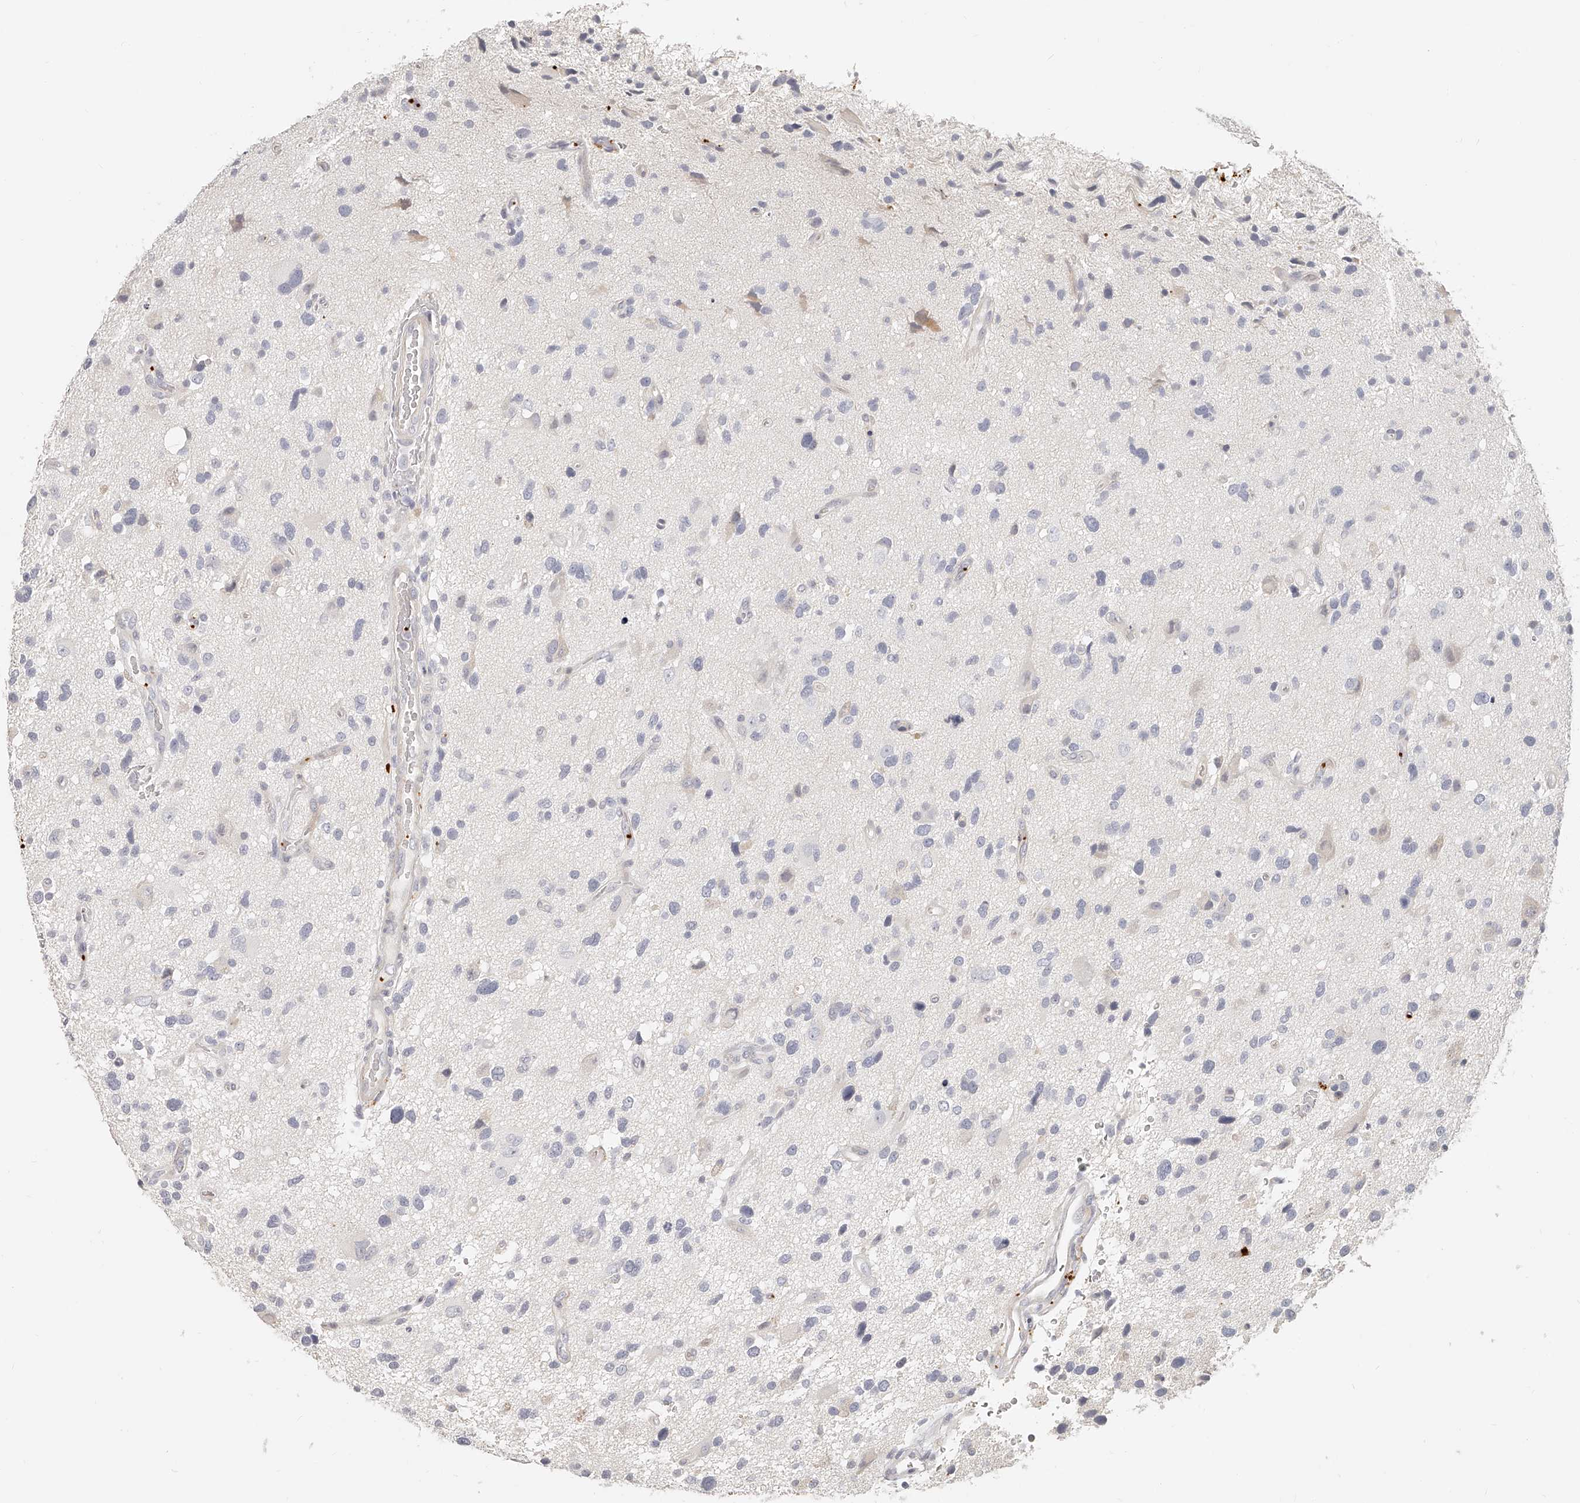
{"staining": {"intensity": "negative", "quantity": "none", "location": "none"}, "tissue": "glioma", "cell_type": "Tumor cells", "image_type": "cancer", "snomed": [{"axis": "morphology", "description": "Glioma, malignant, High grade"}, {"axis": "topography", "description": "Brain"}], "caption": "Human malignant glioma (high-grade) stained for a protein using IHC displays no positivity in tumor cells.", "gene": "ITGB3", "patient": {"sex": "male", "age": 33}}